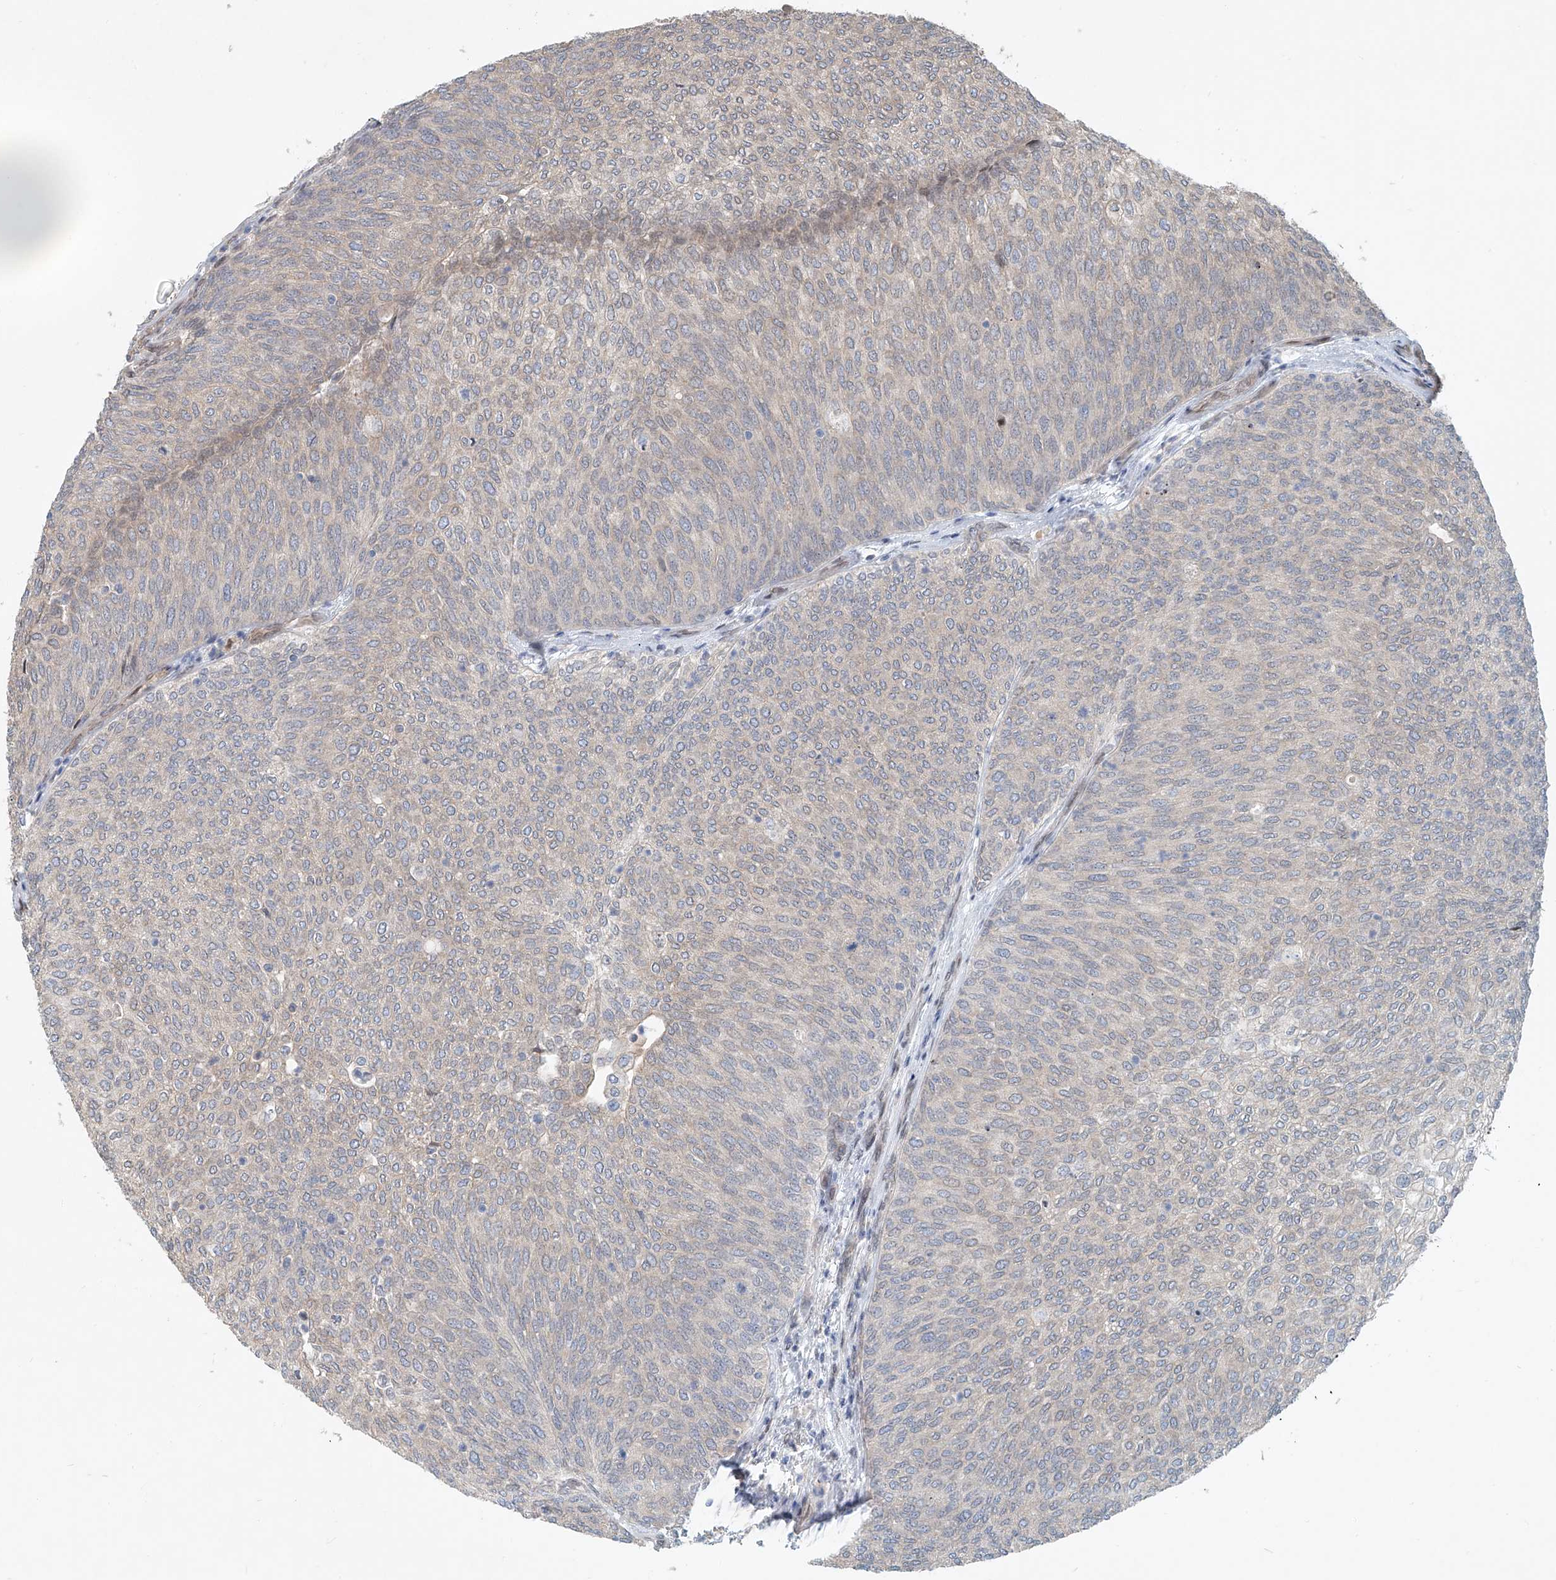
{"staining": {"intensity": "weak", "quantity": "<25%", "location": "cytoplasmic/membranous"}, "tissue": "urothelial cancer", "cell_type": "Tumor cells", "image_type": "cancer", "snomed": [{"axis": "morphology", "description": "Urothelial carcinoma, Low grade"}, {"axis": "topography", "description": "Urinary bladder"}], "caption": "An IHC image of urothelial cancer is shown. There is no staining in tumor cells of urothelial cancer. The staining is performed using DAB brown chromogen with nuclei counter-stained in using hematoxylin.", "gene": "SASH1", "patient": {"sex": "female", "age": 79}}